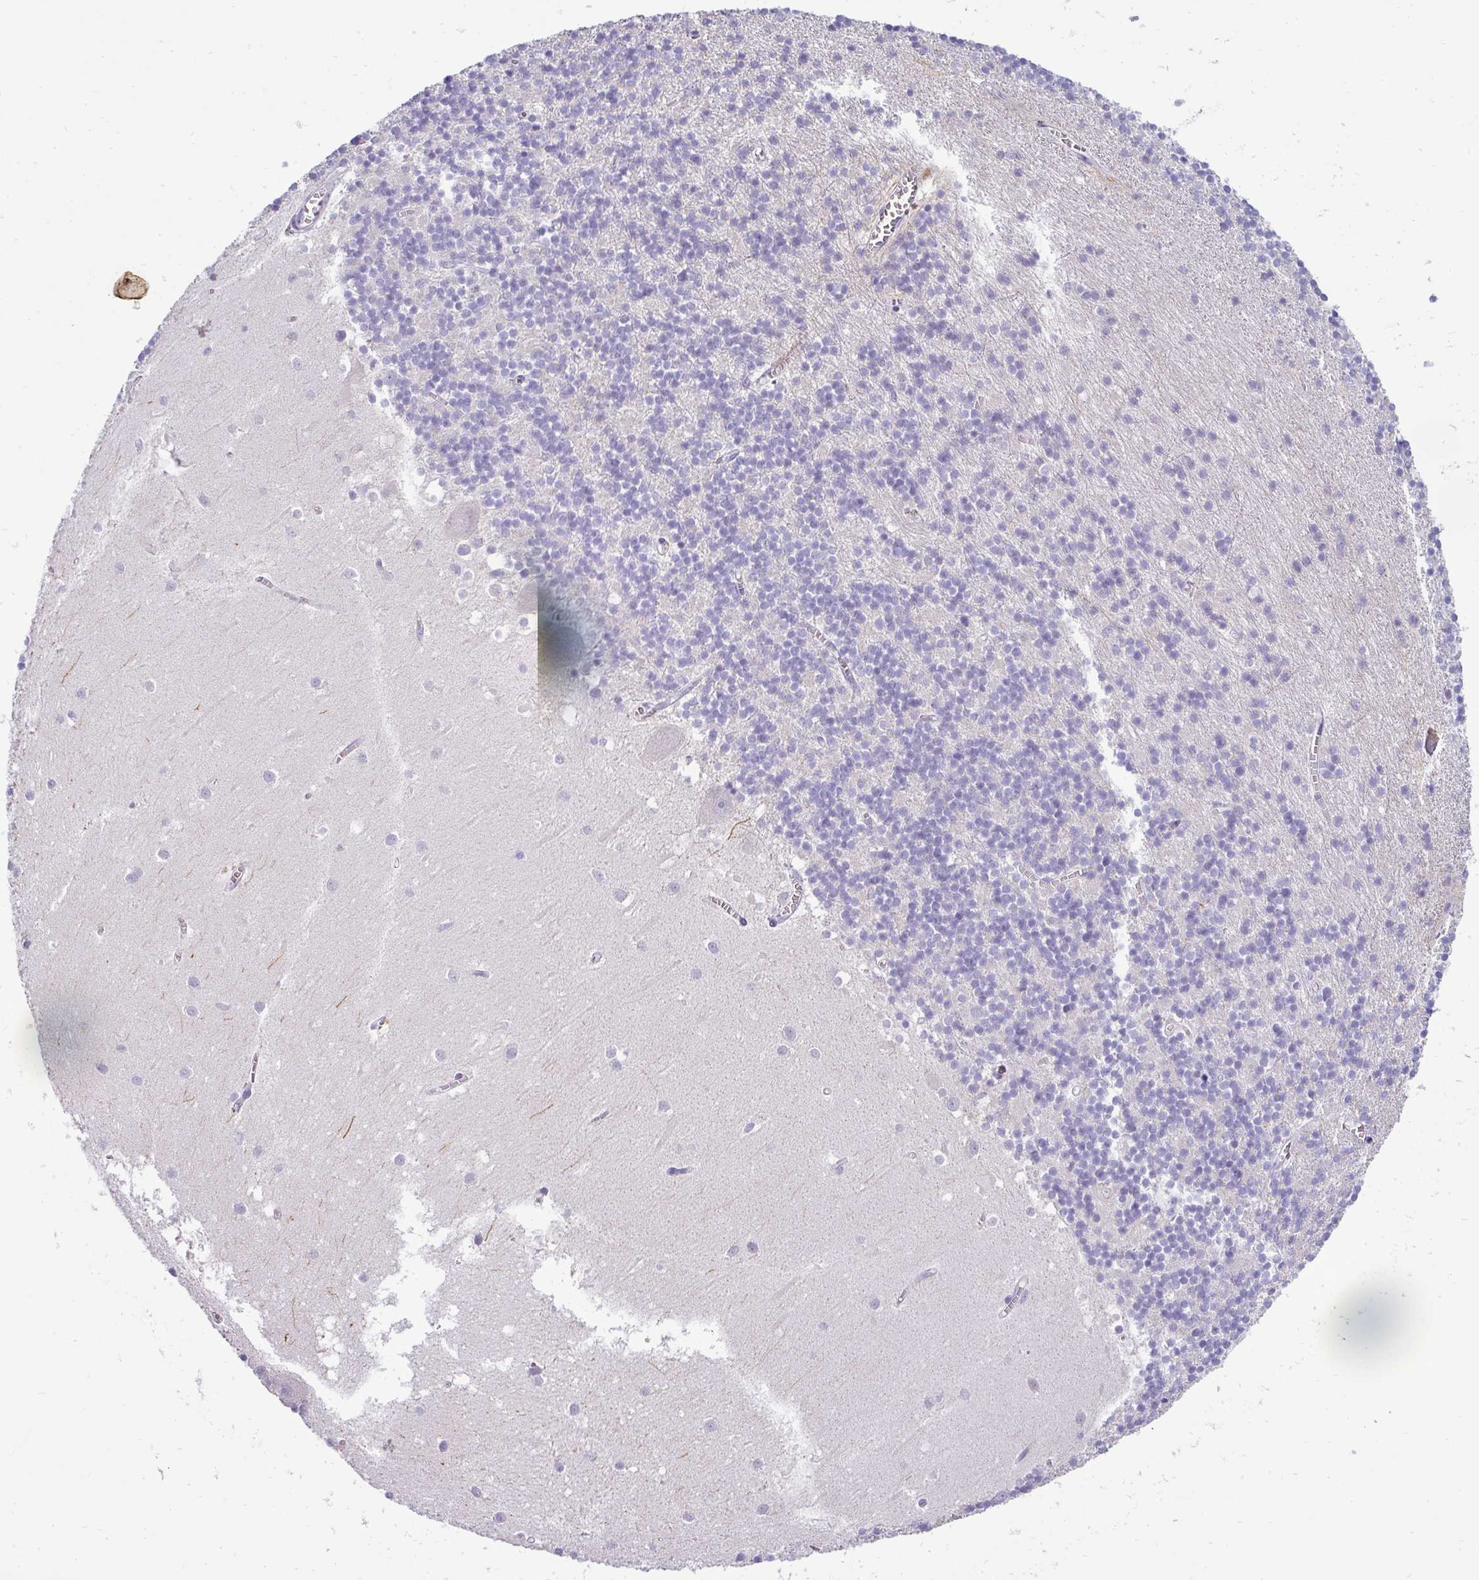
{"staining": {"intensity": "negative", "quantity": "none", "location": "none"}, "tissue": "cerebellum", "cell_type": "Cells in granular layer", "image_type": "normal", "snomed": [{"axis": "morphology", "description": "Normal tissue, NOS"}, {"axis": "topography", "description": "Cerebellum"}], "caption": "This is an IHC histopathology image of benign cerebellum. There is no positivity in cells in granular layer.", "gene": "ASXL3", "patient": {"sex": "male", "age": 54}}